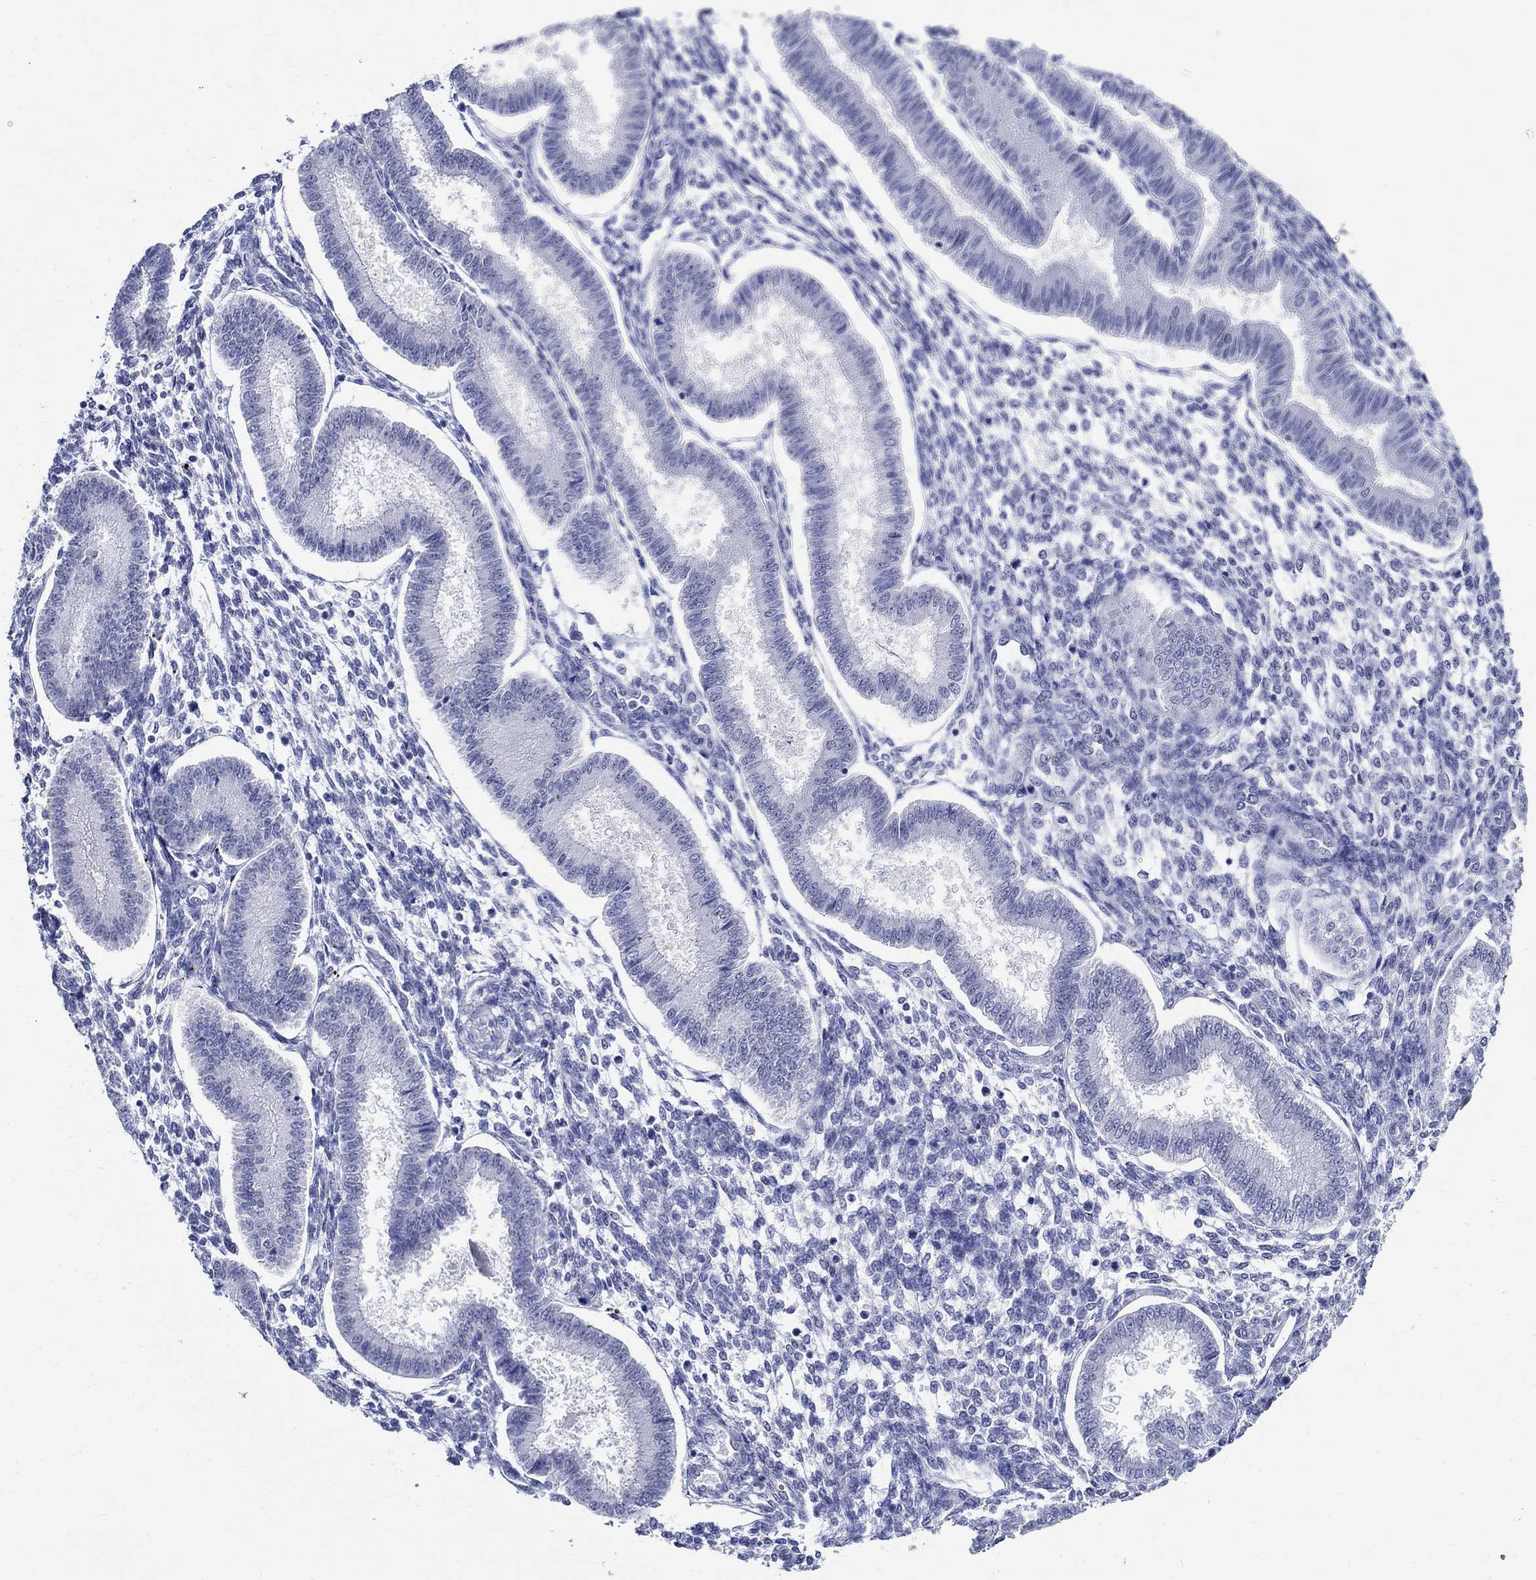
{"staining": {"intensity": "negative", "quantity": "none", "location": "none"}, "tissue": "endometrium", "cell_type": "Cells in endometrial stroma", "image_type": "normal", "snomed": [{"axis": "morphology", "description": "Normal tissue, NOS"}, {"axis": "topography", "description": "Endometrium"}], "caption": "This is an immunohistochemistry micrograph of unremarkable human endometrium. There is no positivity in cells in endometrial stroma.", "gene": "TSPAN16", "patient": {"sex": "female", "age": 43}}